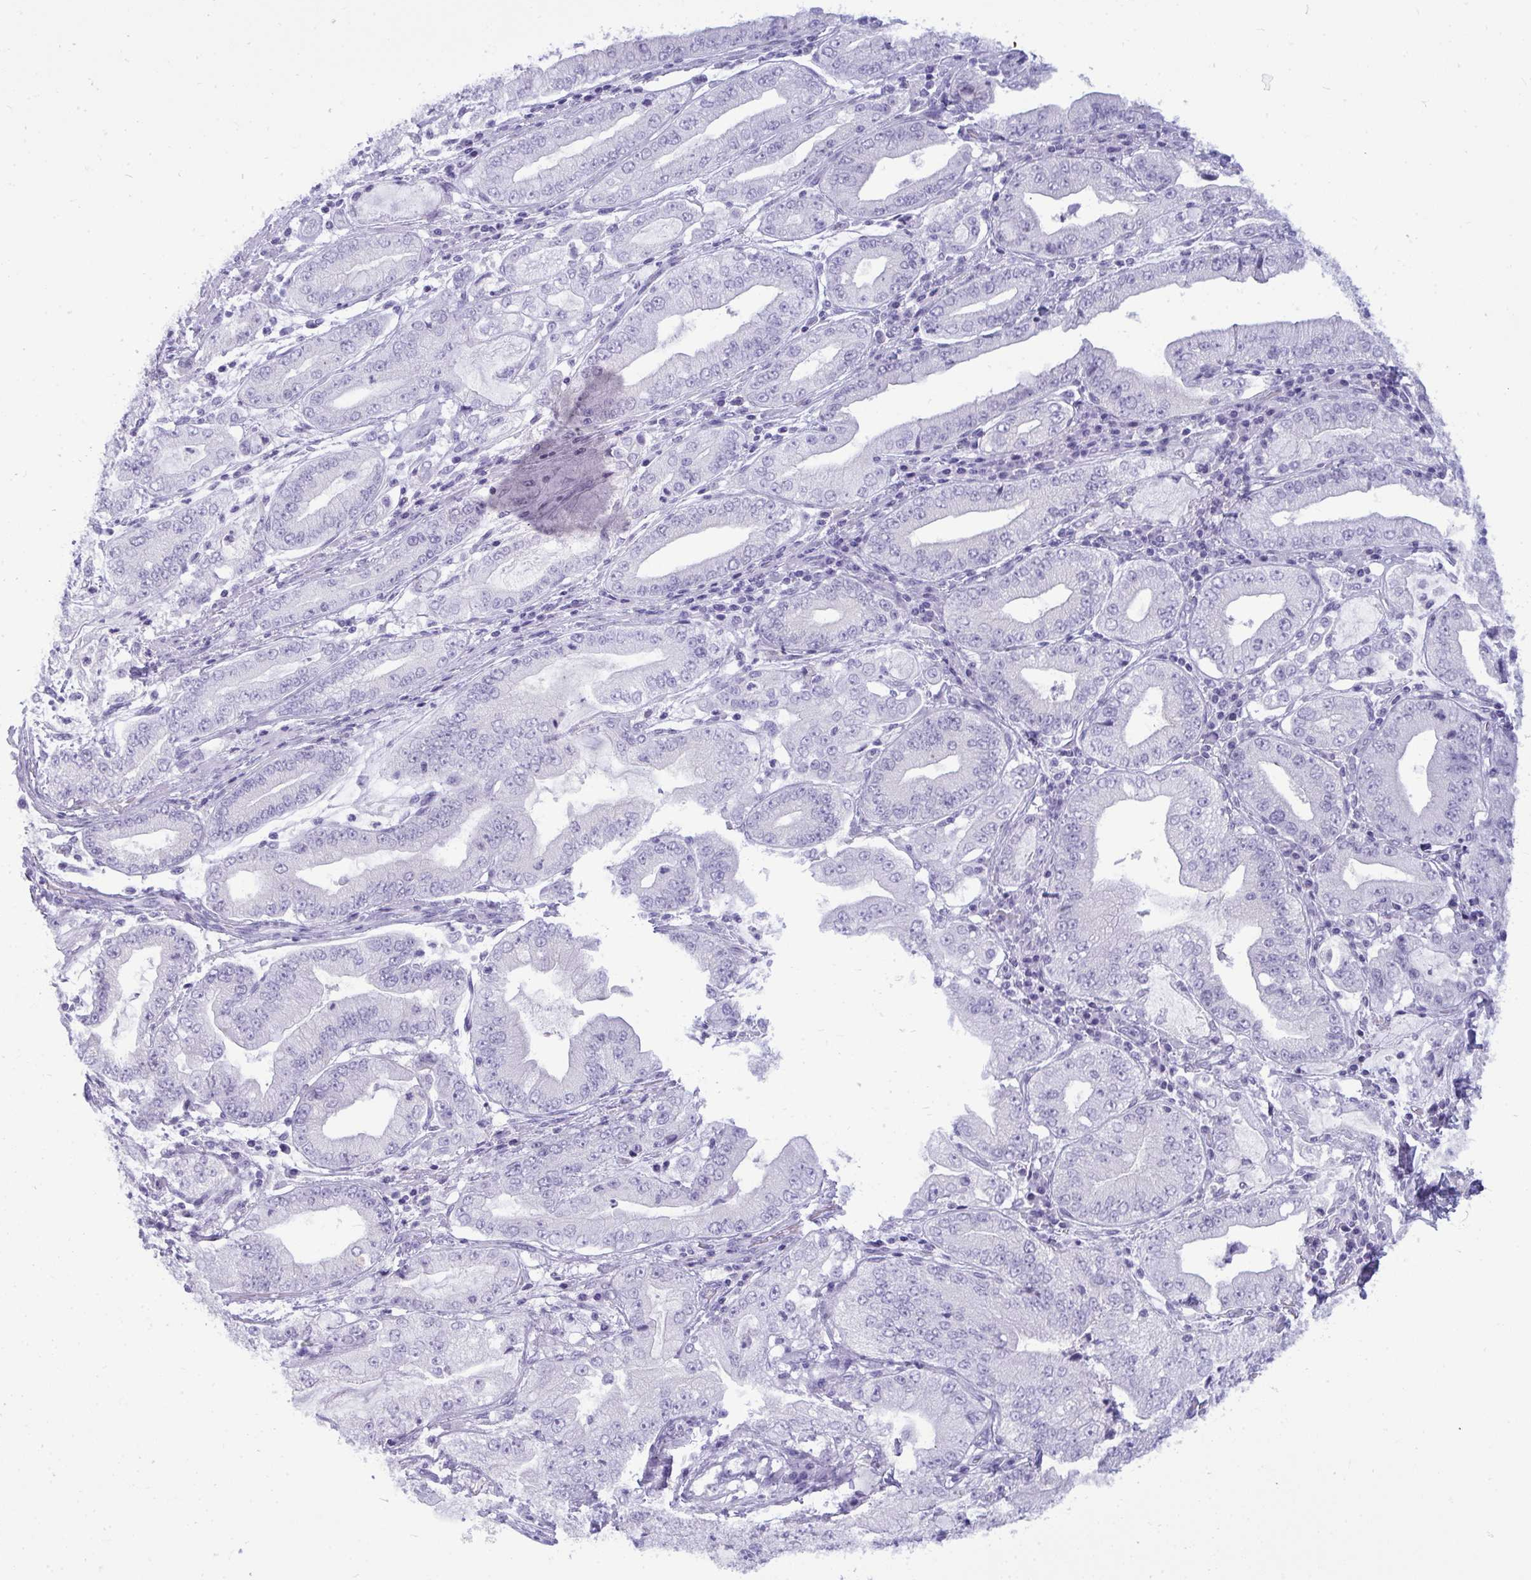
{"staining": {"intensity": "negative", "quantity": "none", "location": "none"}, "tissue": "stomach cancer", "cell_type": "Tumor cells", "image_type": "cancer", "snomed": [{"axis": "morphology", "description": "Adenocarcinoma, NOS"}, {"axis": "topography", "description": "Stomach, upper"}], "caption": "Immunohistochemistry of human stomach cancer (adenocarcinoma) demonstrates no staining in tumor cells. Nuclei are stained in blue.", "gene": "ANKRD60", "patient": {"sex": "female", "age": 74}}